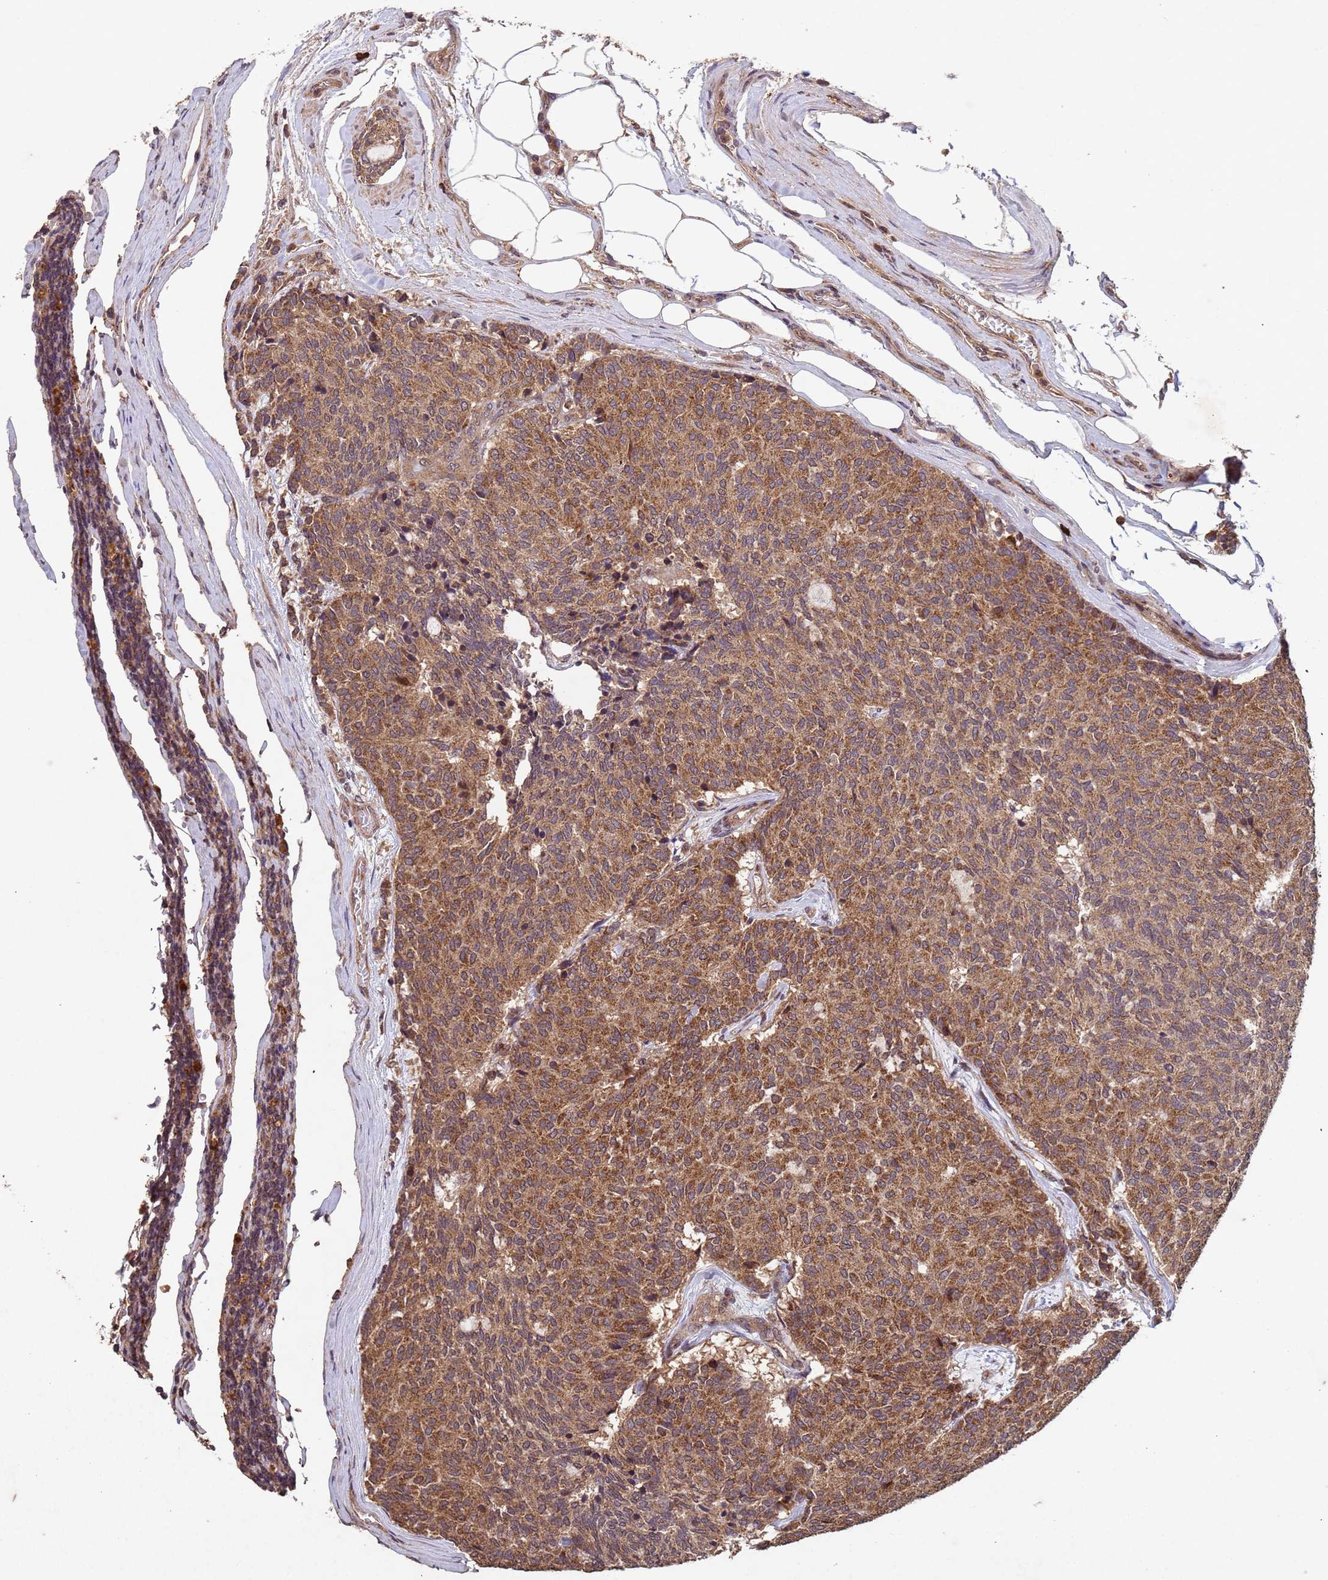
{"staining": {"intensity": "moderate", "quantity": ">75%", "location": "cytoplasmic/membranous"}, "tissue": "carcinoid", "cell_type": "Tumor cells", "image_type": "cancer", "snomed": [{"axis": "morphology", "description": "Carcinoid, malignant, NOS"}, {"axis": "topography", "description": "Pancreas"}], "caption": "IHC staining of carcinoid, which exhibits medium levels of moderate cytoplasmic/membranous expression in approximately >75% of tumor cells indicating moderate cytoplasmic/membranous protein staining. The staining was performed using DAB (3,3'-diaminobenzidine) (brown) for protein detection and nuclei were counterstained in hematoxylin (blue).", "gene": "FASTKD1", "patient": {"sex": "female", "age": 54}}